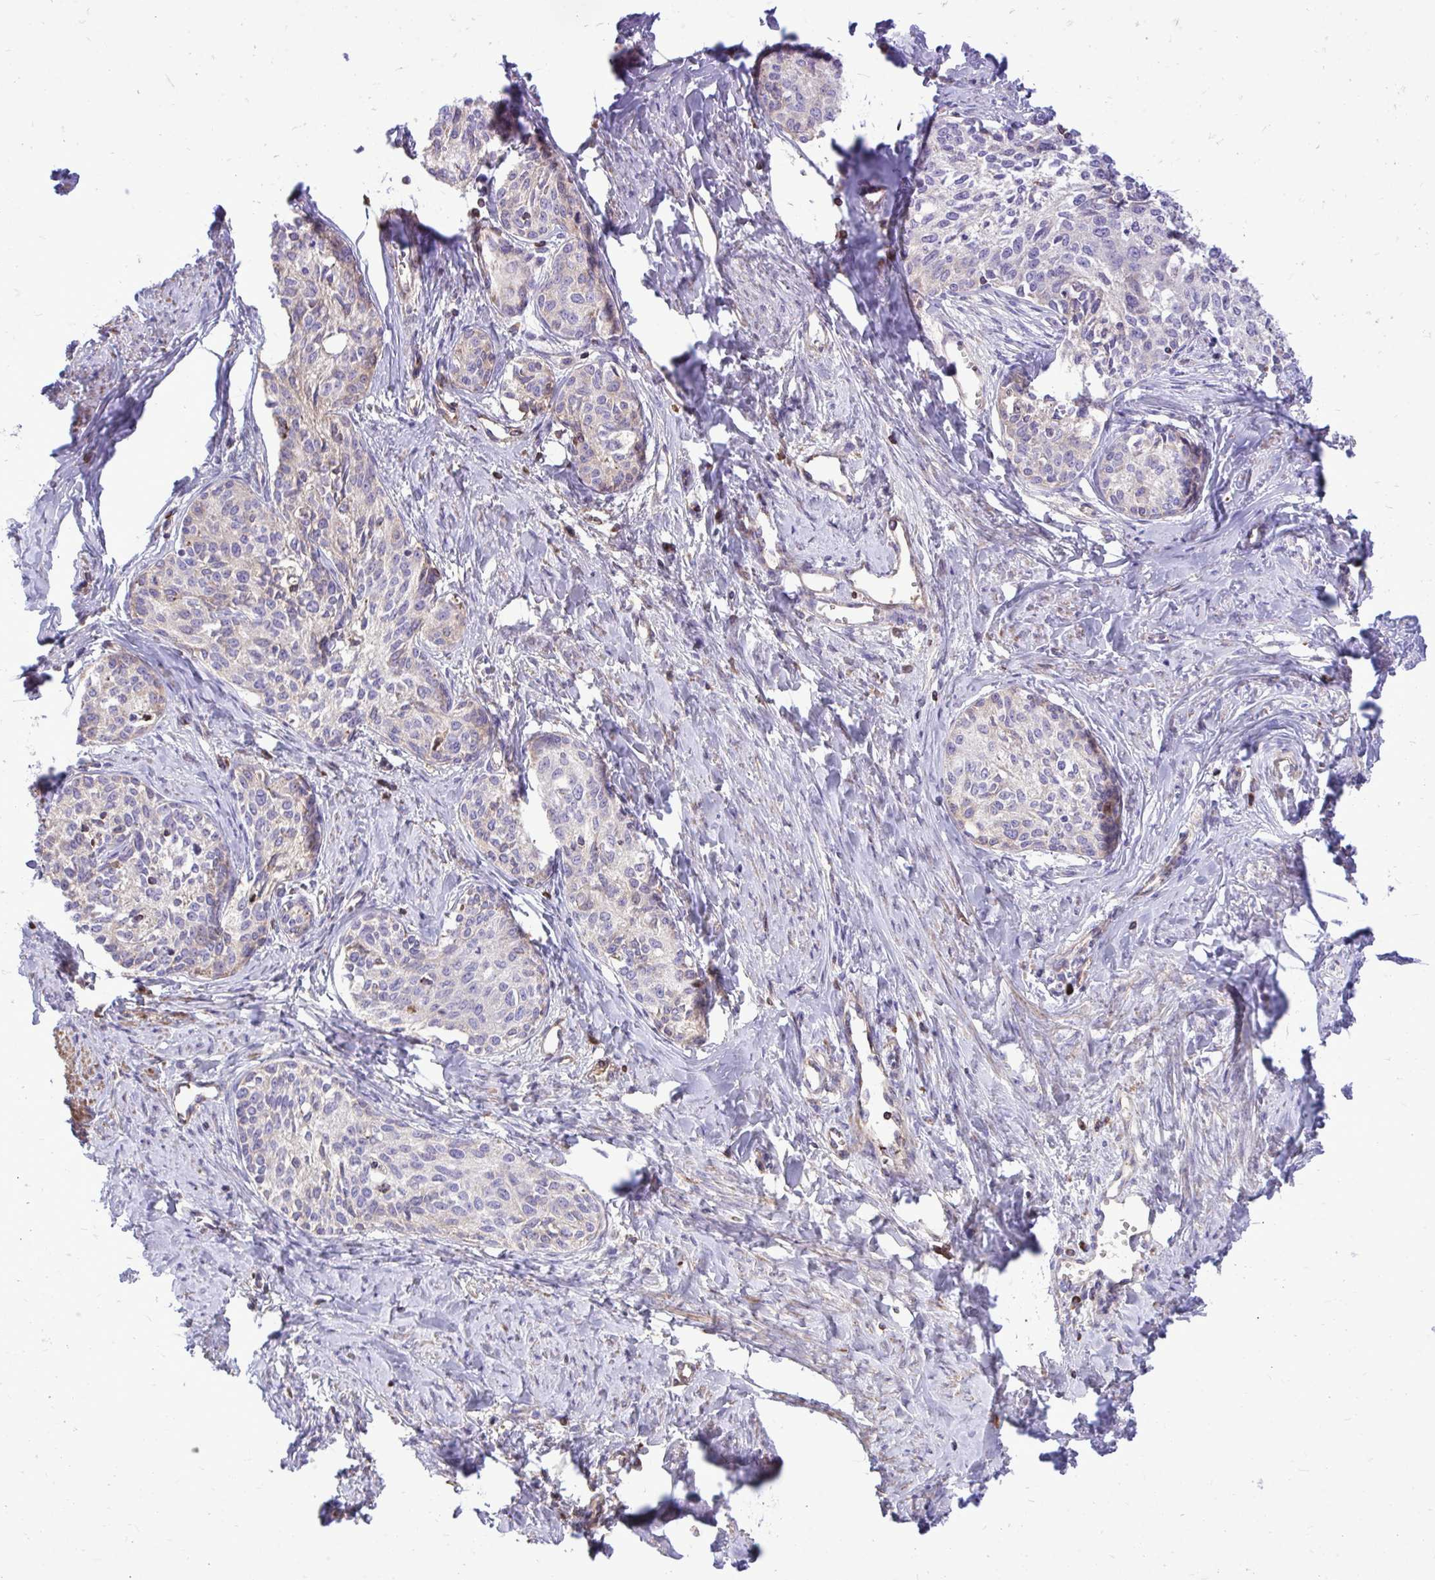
{"staining": {"intensity": "negative", "quantity": "none", "location": "none"}, "tissue": "cervical cancer", "cell_type": "Tumor cells", "image_type": "cancer", "snomed": [{"axis": "morphology", "description": "Squamous cell carcinoma, NOS"}, {"axis": "morphology", "description": "Adenocarcinoma, NOS"}, {"axis": "topography", "description": "Cervix"}], "caption": "Immunohistochemistry (IHC) photomicrograph of cervical cancer (squamous cell carcinoma) stained for a protein (brown), which reveals no staining in tumor cells.", "gene": "ATP13A2", "patient": {"sex": "female", "age": 52}}